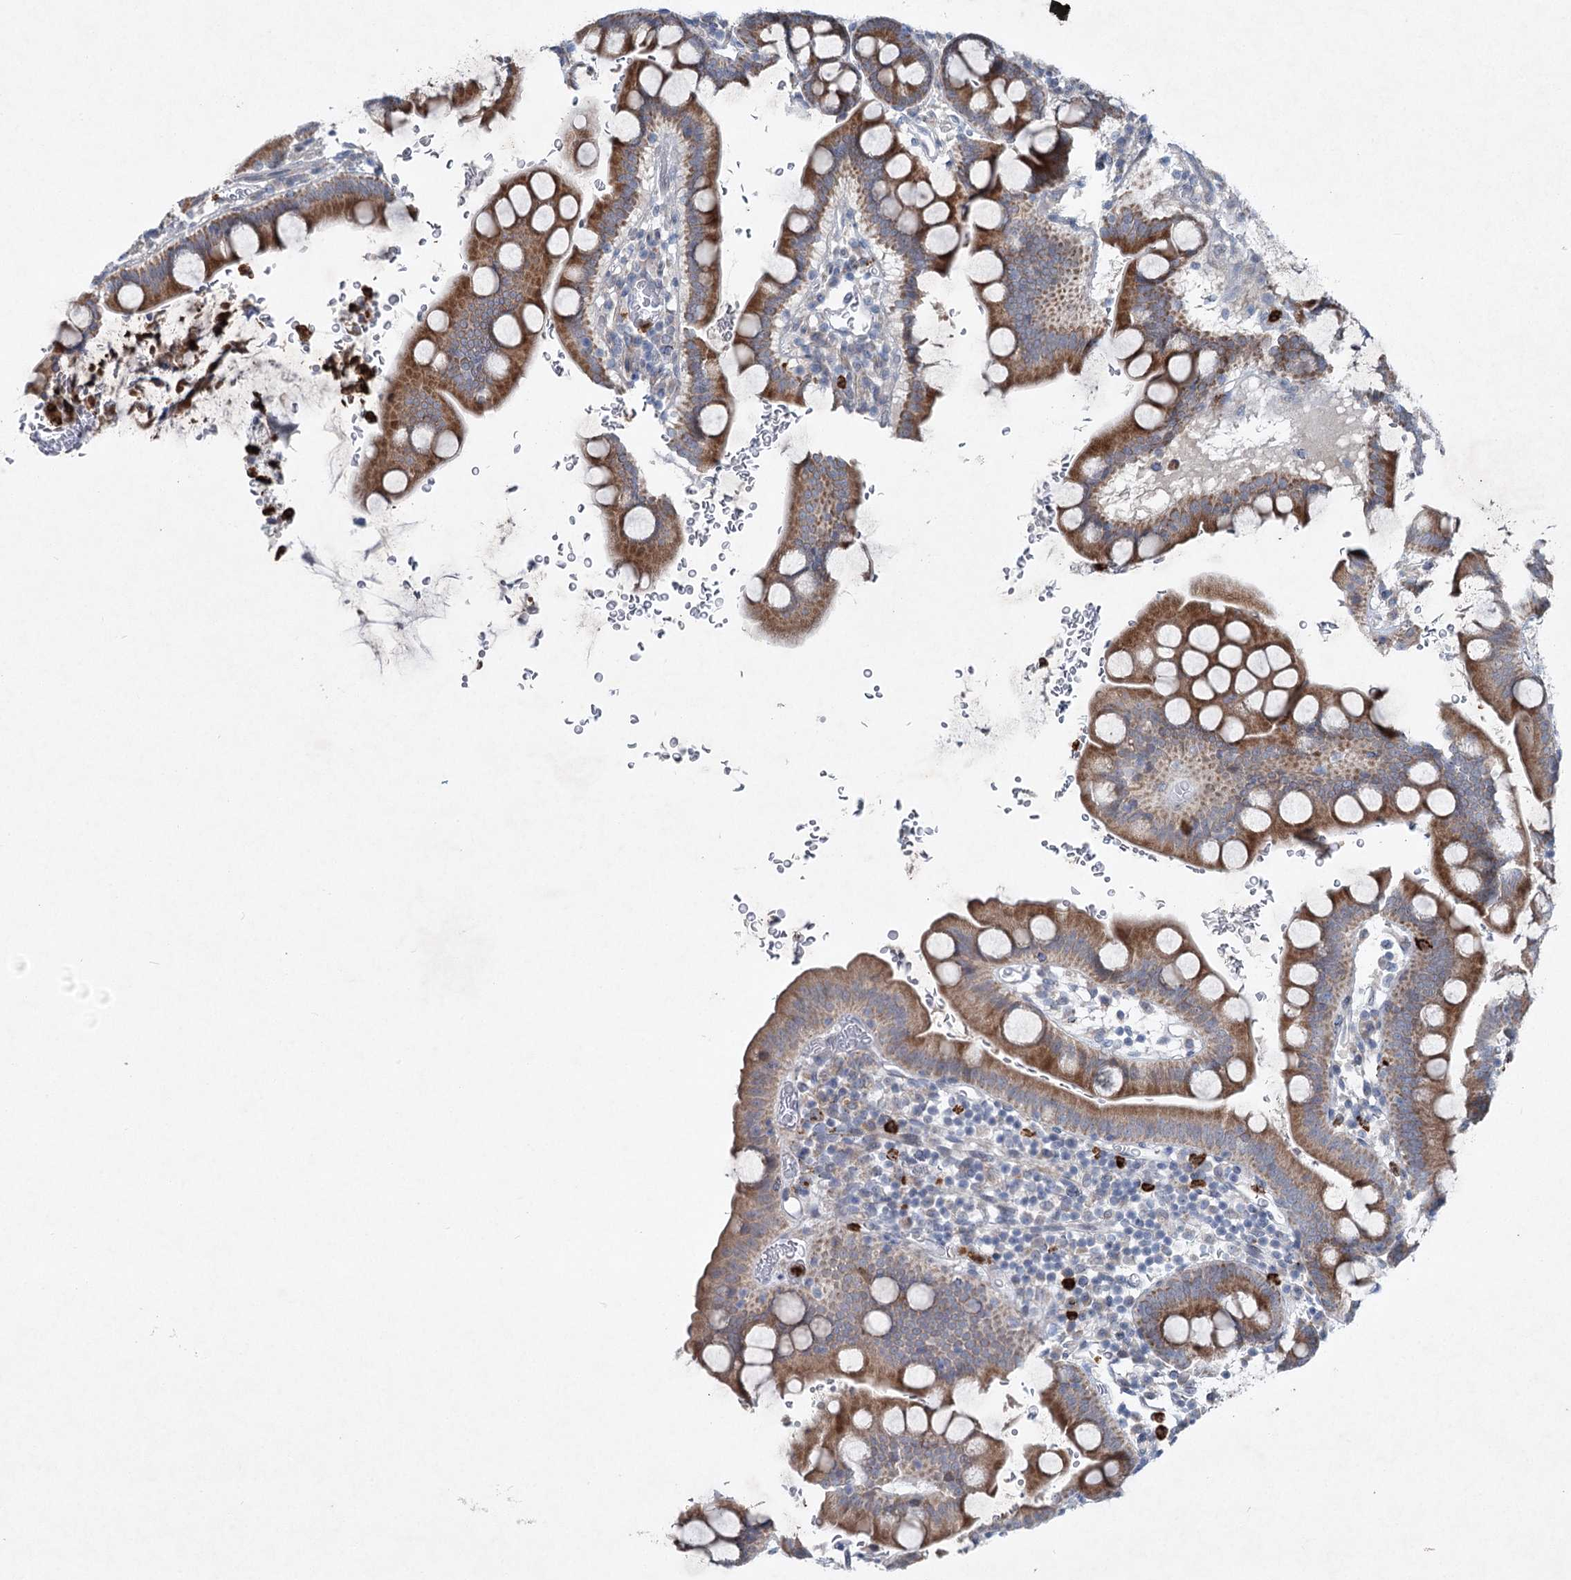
{"staining": {"intensity": "moderate", "quantity": ">75%", "location": "cytoplasmic/membranous"}, "tissue": "small intestine", "cell_type": "Glandular cells", "image_type": "normal", "snomed": [{"axis": "morphology", "description": "Normal tissue, NOS"}, {"axis": "topography", "description": "Stomach, upper"}, {"axis": "topography", "description": "Stomach, lower"}, {"axis": "topography", "description": "Small intestine"}], "caption": "Small intestine was stained to show a protein in brown. There is medium levels of moderate cytoplasmic/membranous staining in approximately >75% of glandular cells. The staining was performed using DAB (3,3'-diaminobenzidine) to visualize the protein expression in brown, while the nuclei were stained in blue with hematoxylin (Magnification: 20x).", "gene": "ENSG00000285330", "patient": {"sex": "male", "age": 68}}